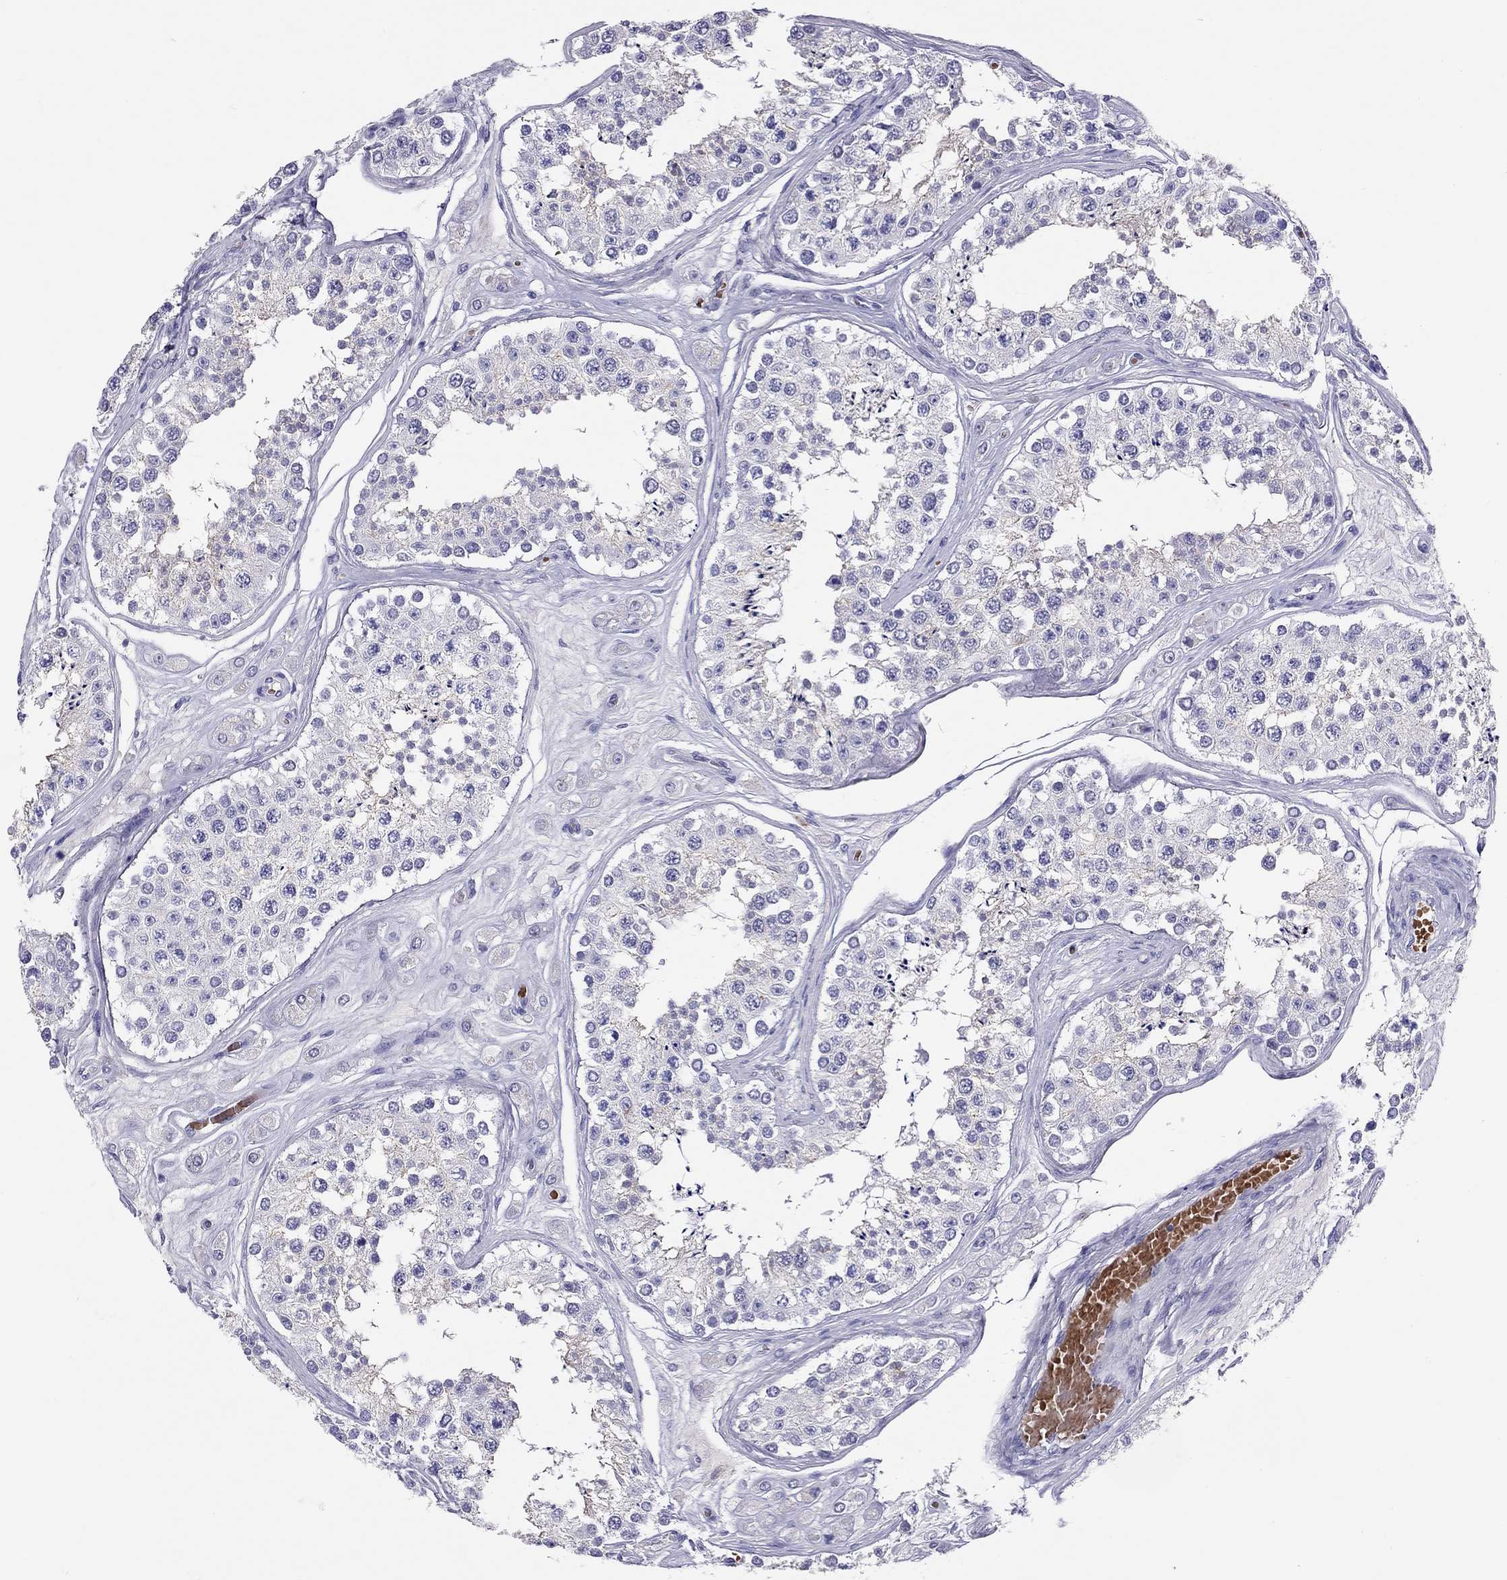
{"staining": {"intensity": "negative", "quantity": "none", "location": "none"}, "tissue": "testis", "cell_type": "Cells in seminiferous ducts", "image_type": "normal", "snomed": [{"axis": "morphology", "description": "Normal tissue, NOS"}, {"axis": "topography", "description": "Testis"}], "caption": "Benign testis was stained to show a protein in brown. There is no significant positivity in cells in seminiferous ducts. Nuclei are stained in blue.", "gene": "FRMD1", "patient": {"sex": "male", "age": 25}}